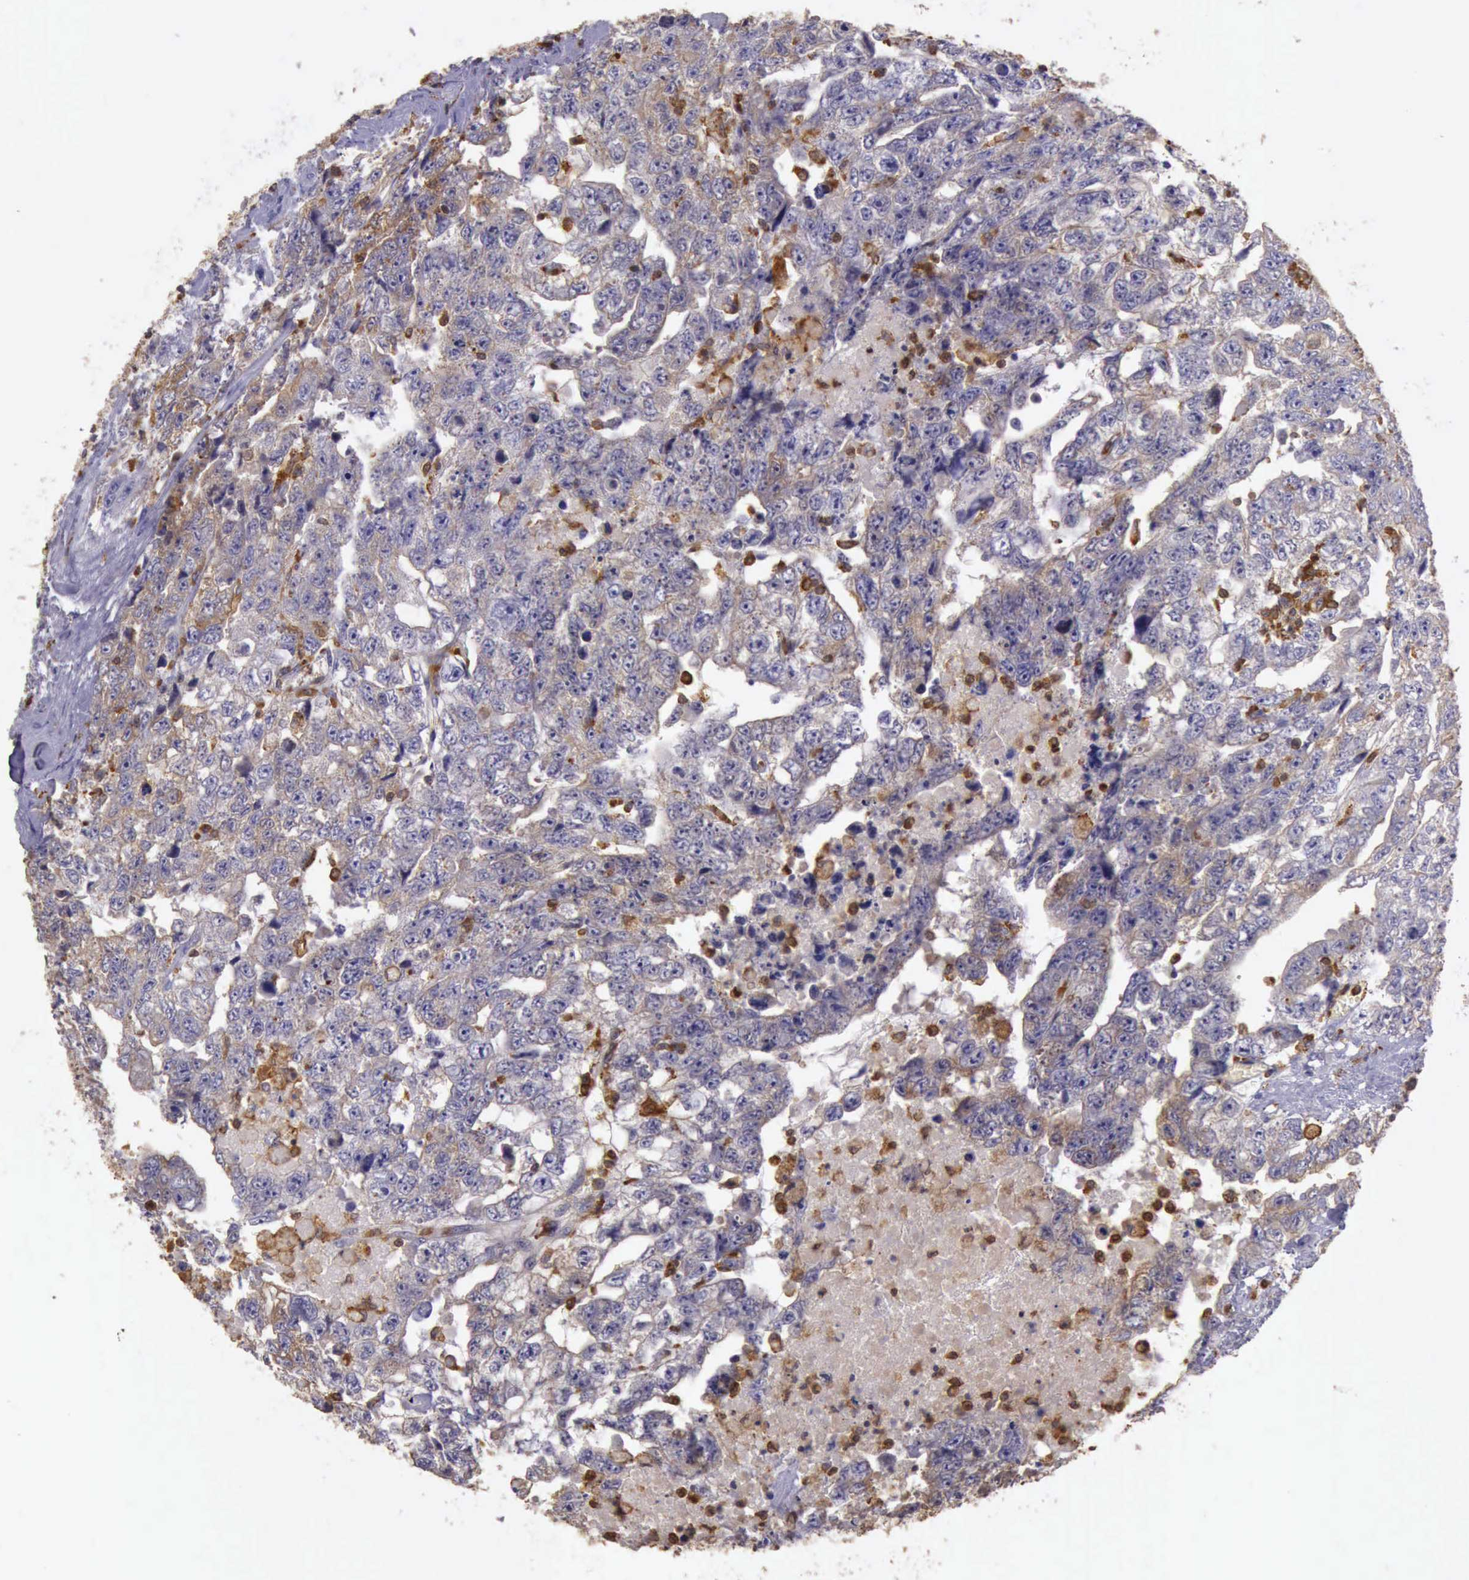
{"staining": {"intensity": "negative", "quantity": "none", "location": "none"}, "tissue": "testis cancer", "cell_type": "Tumor cells", "image_type": "cancer", "snomed": [{"axis": "morphology", "description": "Carcinoma, Embryonal, NOS"}, {"axis": "topography", "description": "Testis"}], "caption": "Tumor cells are negative for brown protein staining in testis cancer.", "gene": "ARHGAP4", "patient": {"sex": "male", "age": 36}}